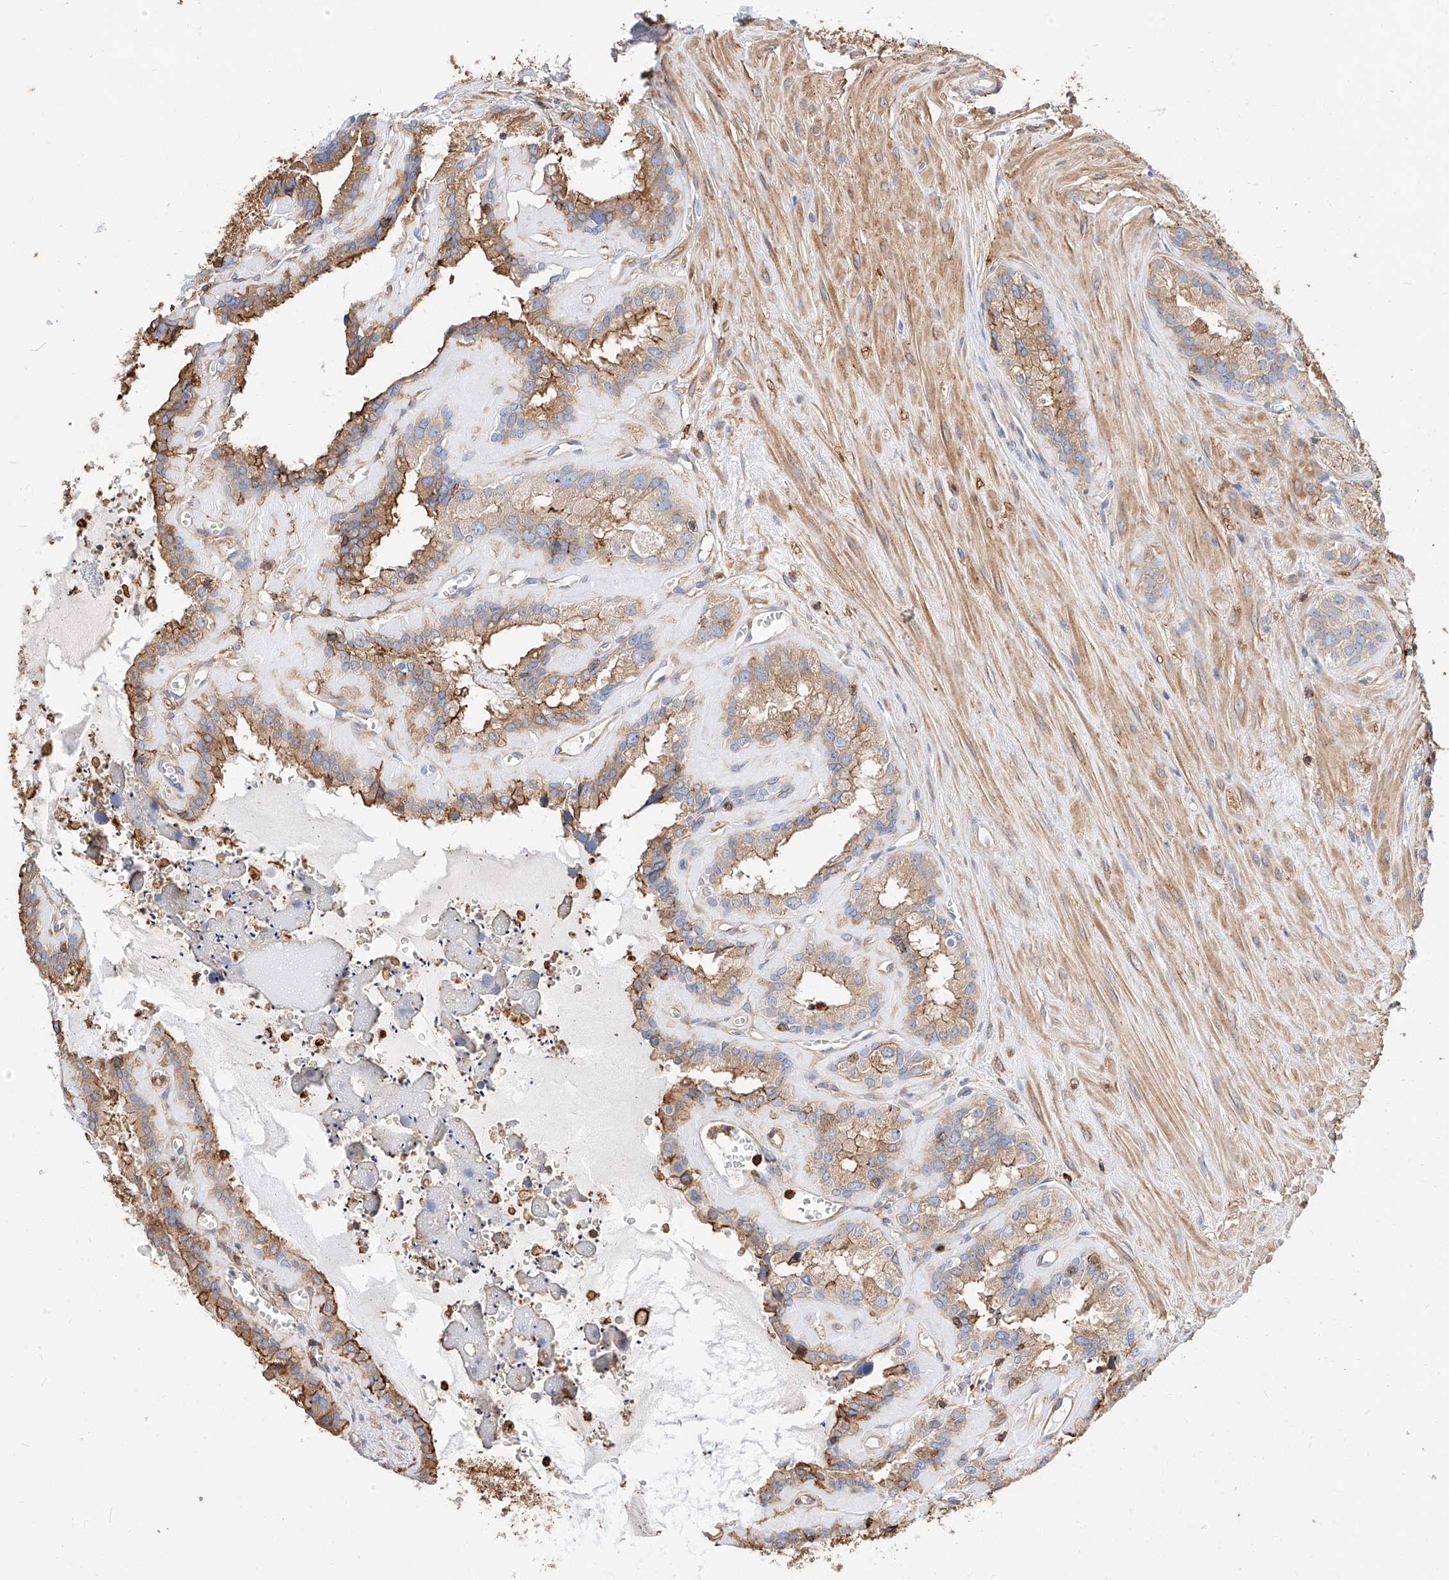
{"staining": {"intensity": "moderate", "quantity": ">75%", "location": "cytoplasmic/membranous"}, "tissue": "seminal vesicle", "cell_type": "Glandular cells", "image_type": "normal", "snomed": [{"axis": "morphology", "description": "Normal tissue, NOS"}, {"axis": "topography", "description": "Prostate"}, {"axis": "topography", "description": "Seminal veicle"}], "caption": "Immunohistochemical staining of unremarkable seminal vesicle displays medium levels of moderate cytoplasmic/membranous positivity in approximately >75% of glandular cells.", "gene": "WFS1", "patient": {"sex": "male", "age": 59}}